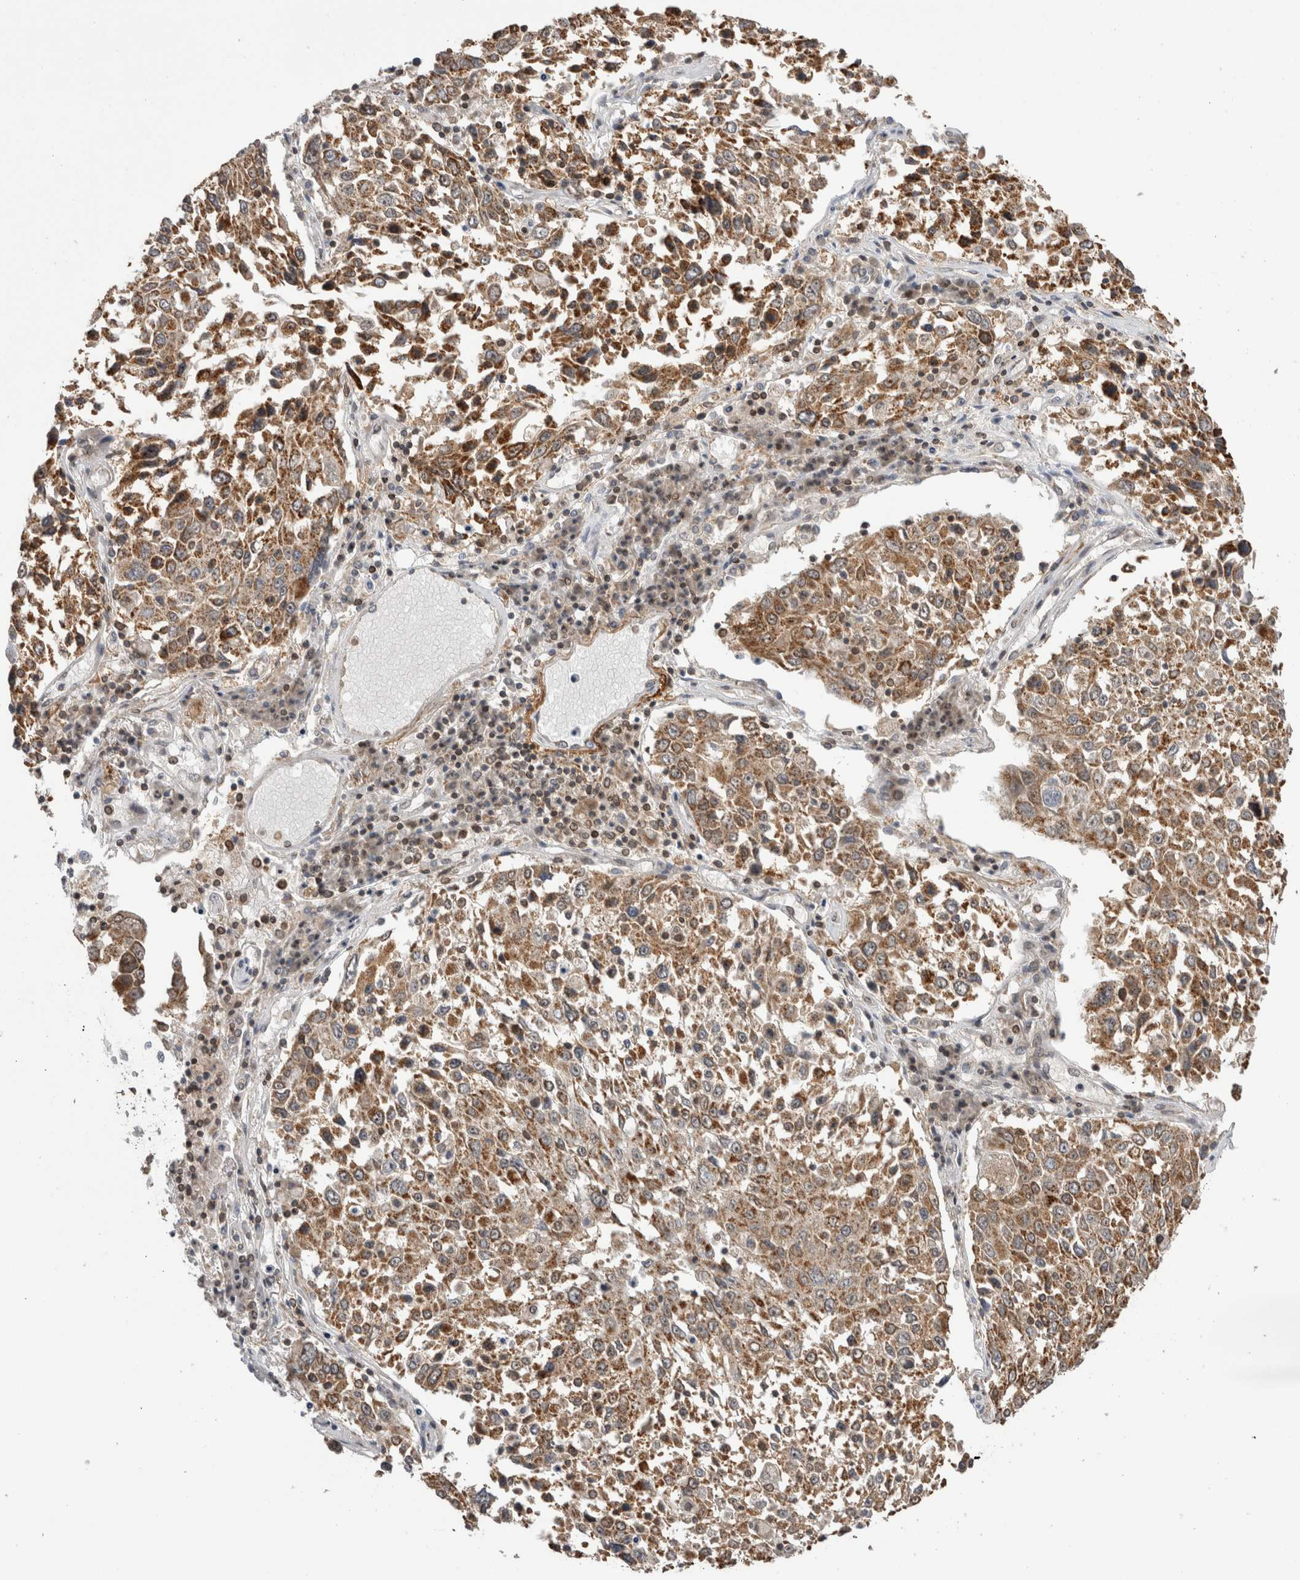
{"staining": {"intensity": "moderate", "quantity": ">75%", "location": "cytoplasmic/membranous"}, "tissue": "lung cancer", "cell_type": "Tumor cells", "image_type": "cancer", "snomed": [{"axis": "morphology", "description": "Squamous cell carcinoma, NOS"}, {"axis": "topography", "description": "Lung"}], "caption": "Immunohistochemistry photomicrograph of neoplastic tissue: lung squamous cell carcinoma stained using immunohistochemistry (IHC) displays medium levels of moderate protein expression localized specifically in the cytoplasmic/membranous of tumor cells, appearing as a cytoplasmic/membranous brown color.", "gene": "DARS2", "patient": {"sex": "male", "age": 65}}